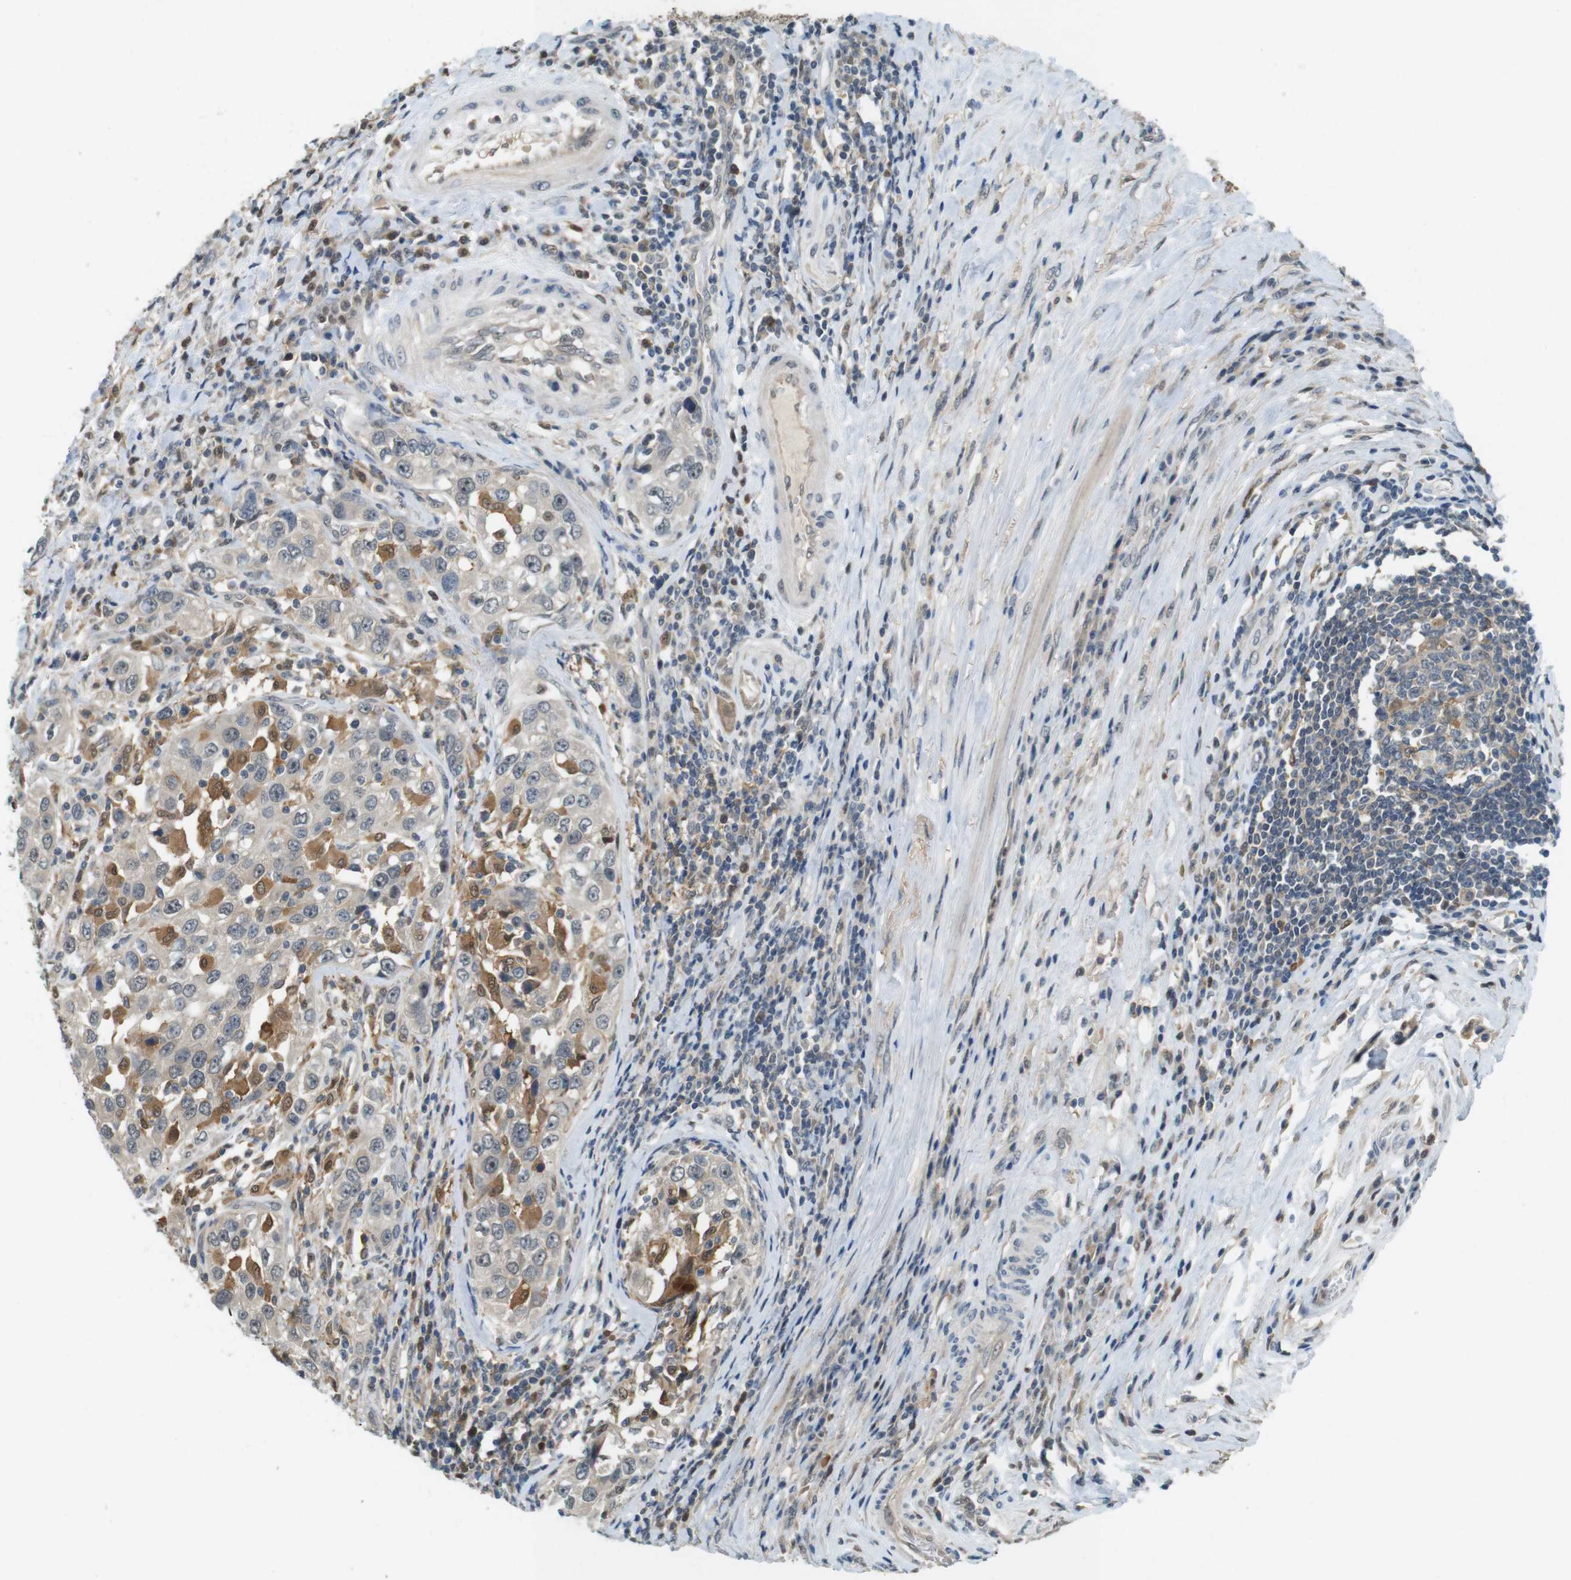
{"staining": {"intensity": "moderate", "quantity": "<25%", "location": "cytoplasmic/membranous"}, "tissue": "urothelial cancer", "cell_type": "Tumor cells", "image_type": "cancer", "snomed": [{"axis": "morphology", "description": "Urothelial carcinoma, High grade"}, {"axis": "topography", "description": "Urinary bladder"}], "caption": "An image of human urothelial cancer stained for a protein exhibits moderate cytoplasmic/membranous brown staining in tumor cells.", "gene": "CDK14", "patient": {"sex": "female", "age": 80}}